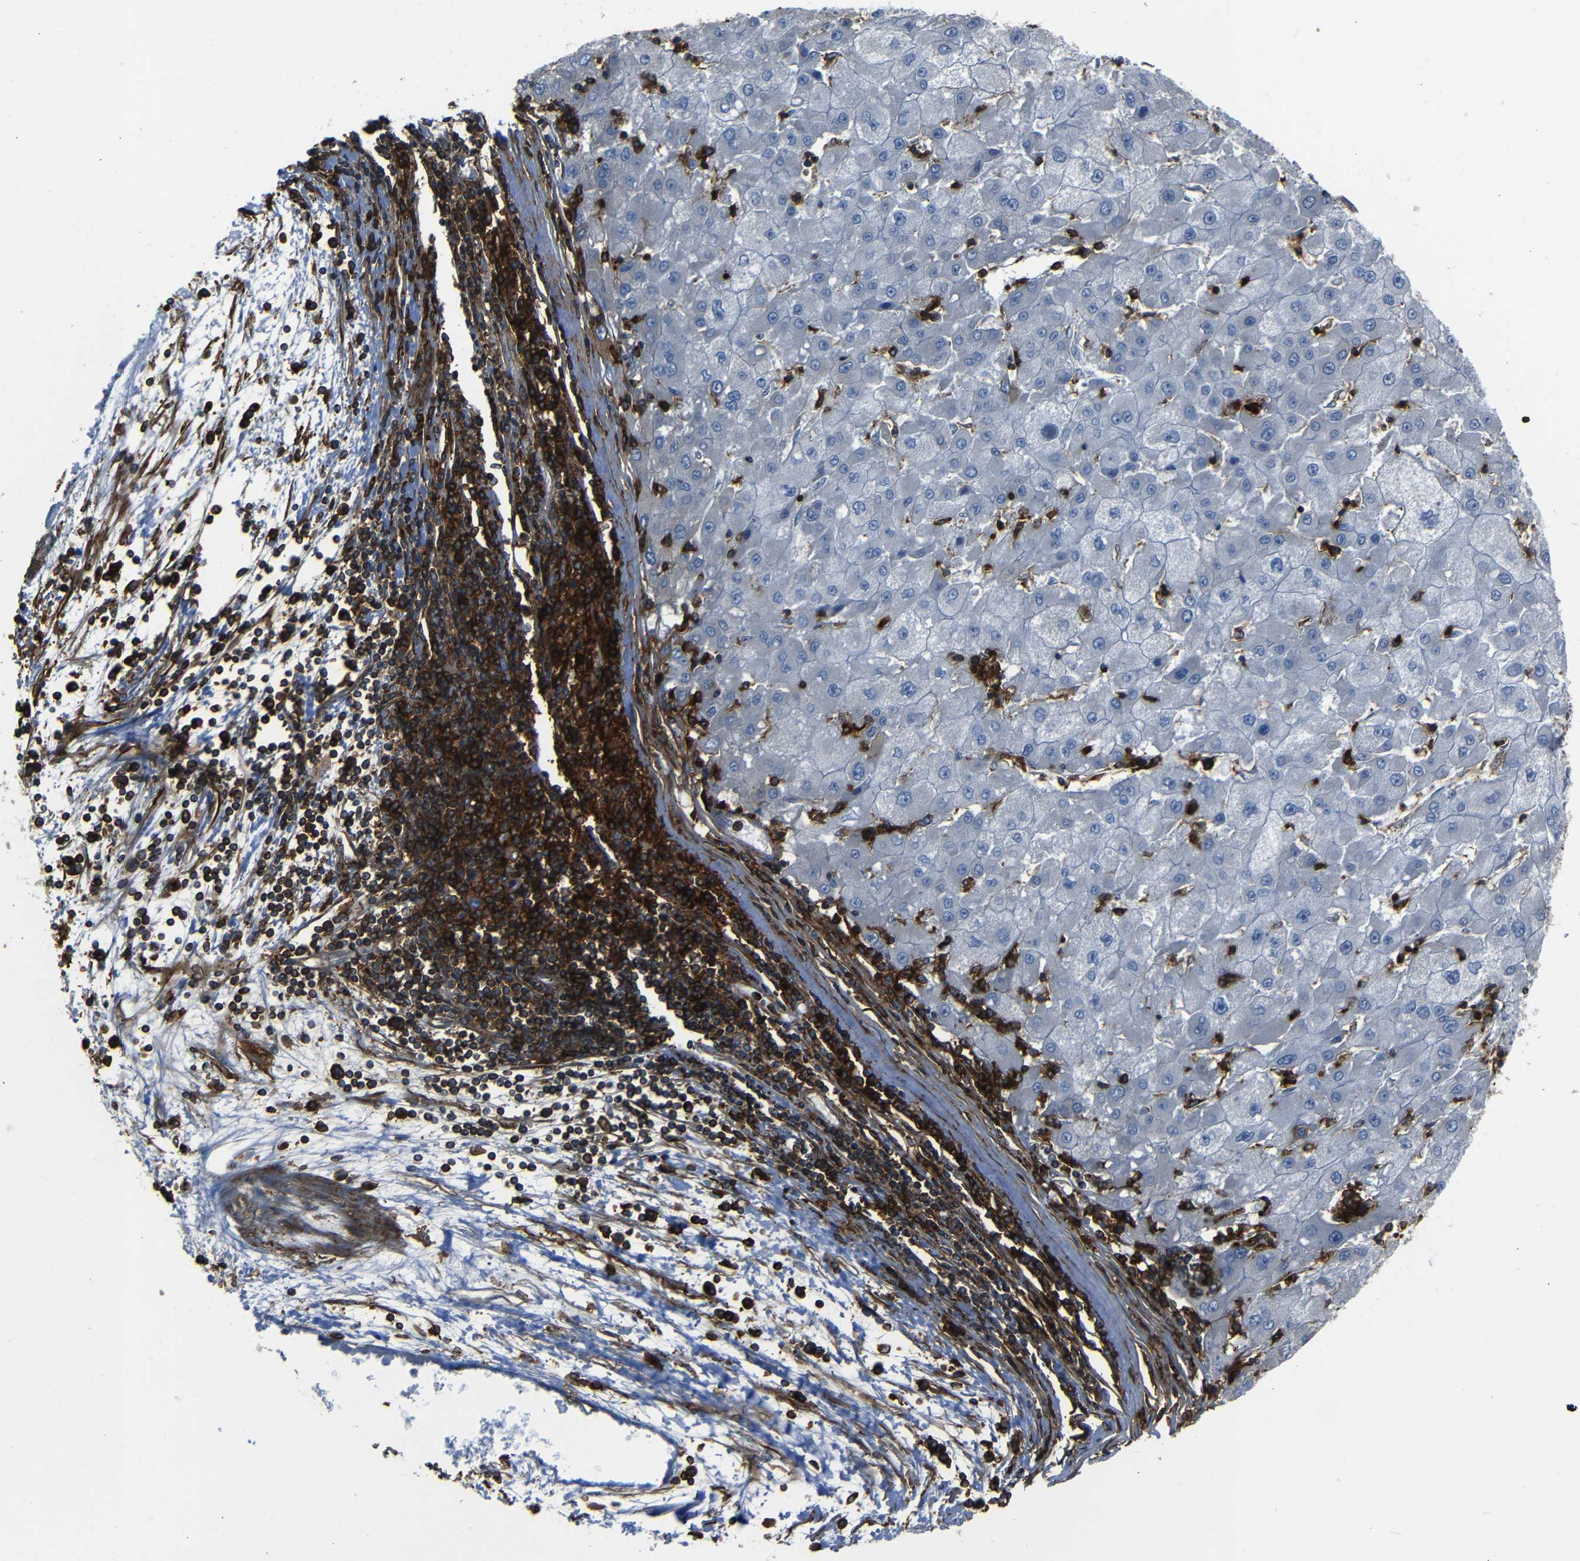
{"staining": {"intensity": "negative", "quantity": "none", "location": "none"}, "tissue": "liver cancer", "cell_type": "Tumor cells", "image_type": "cancer", "snomed": [{"axis": "morphology", "description": "Carcinoma, Hepatocellular, NOS"}, {"axis": "topography", "description": "Liver"}], "caption": "Image shows no significant protein positivity in tumor cells of liver cancer (hepatocellular carcinoma).", "gene": "ADGRE5", "patient": {"sex": "male", "age": 72}}